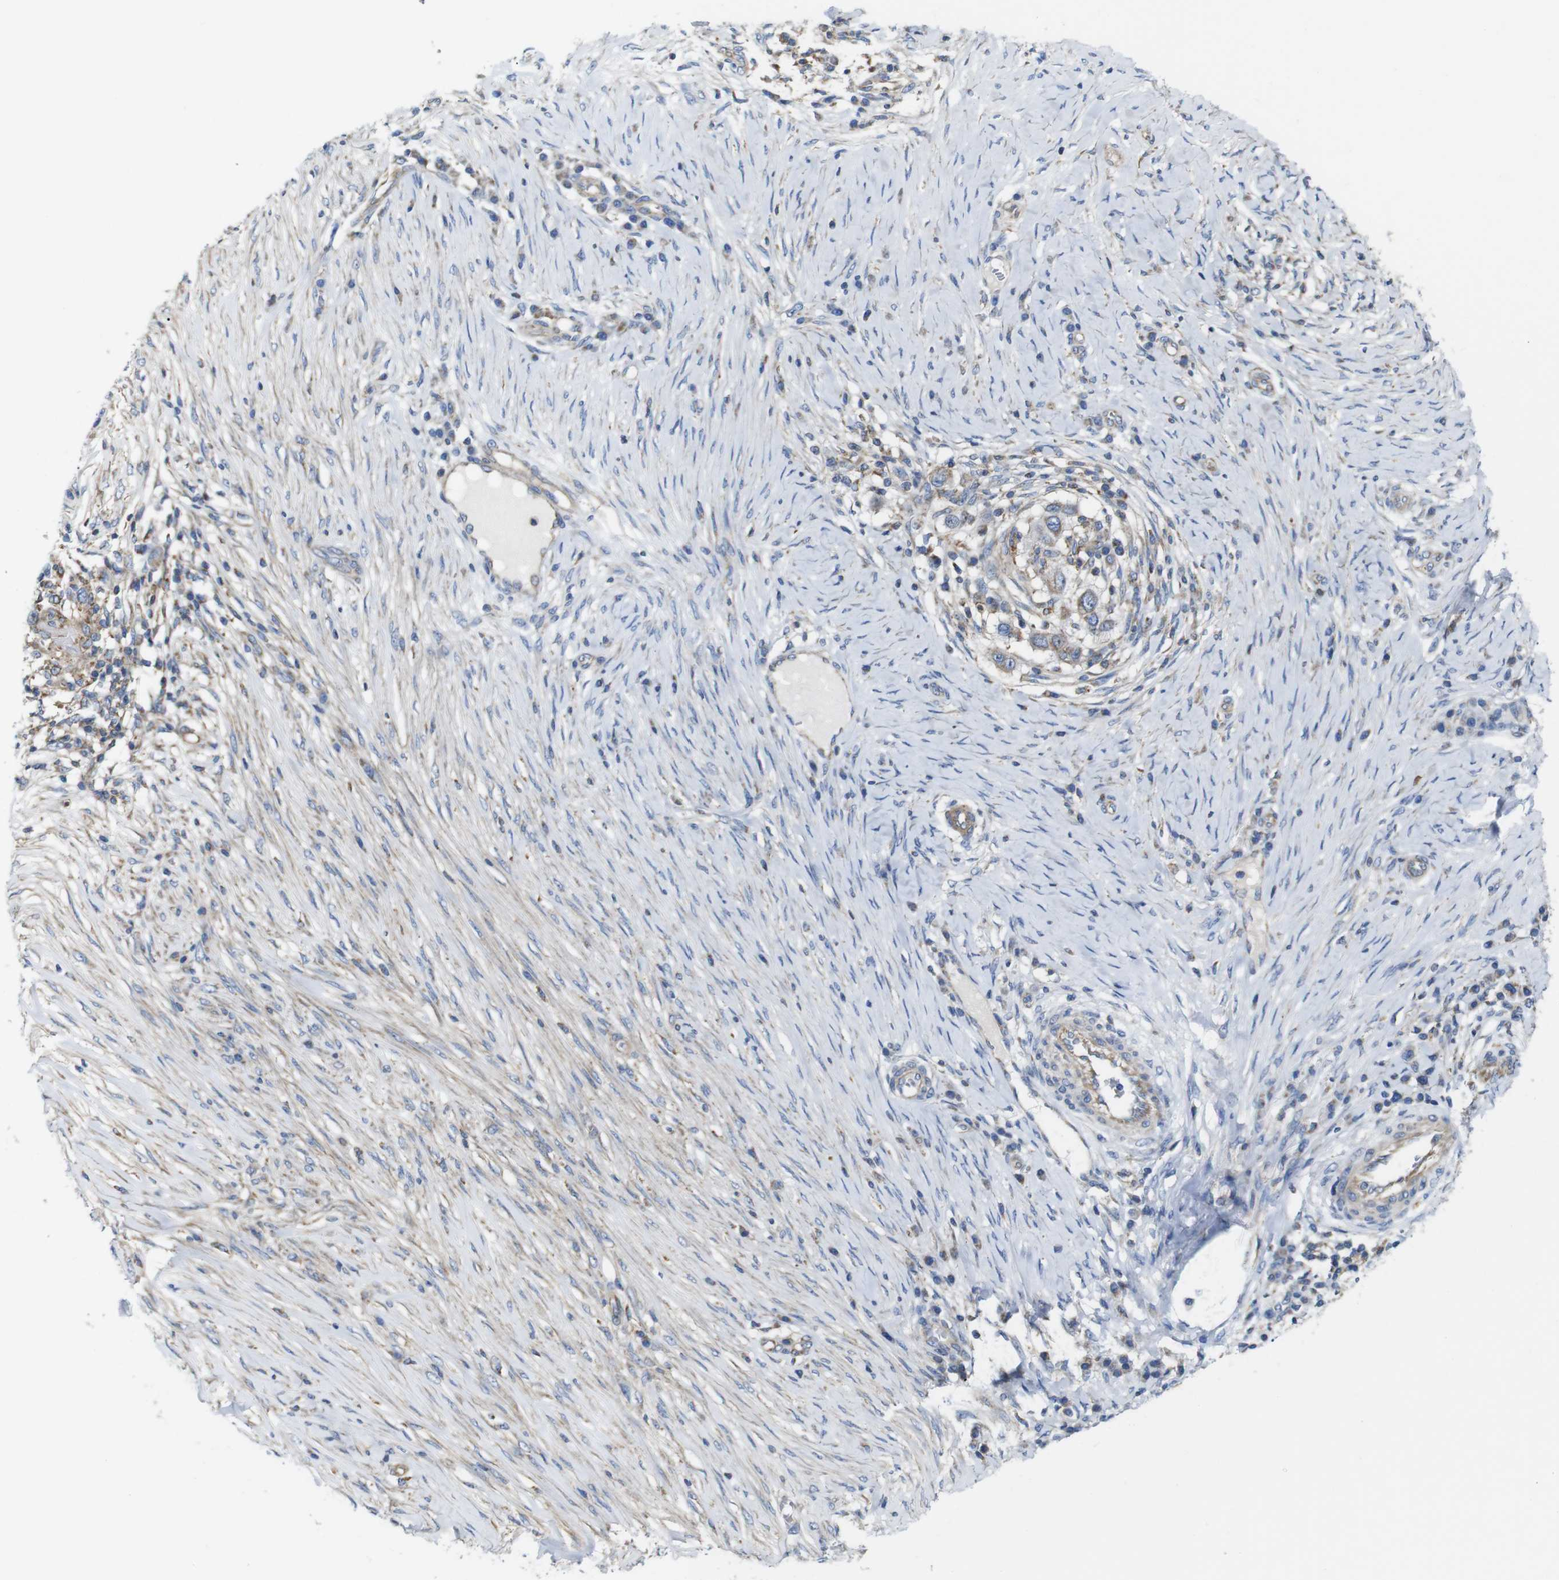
{"staining": {"intensity": "weak", "quantity": "25%-75%", "location": "cytoplasmic/membranous"}, "tissue": "skin cancer", "cell_type": "Tumor cells", "image_type": "cancer", "snomed": [{"axis": "morphology", "description": "Squamous cell carcinoma, NOS"}, {"axis": "topography", "description": "Skin"}], "caption": "Immunohistochemical staining of human skin cancer (squamous cell carcinoma) shows low levels of weak cytoplasmic/membranous positivity in approximately 25%-75% of tumor cells.", "gene": "PDCD1LG2", "patient": {"sex": "female", "age": 44}}